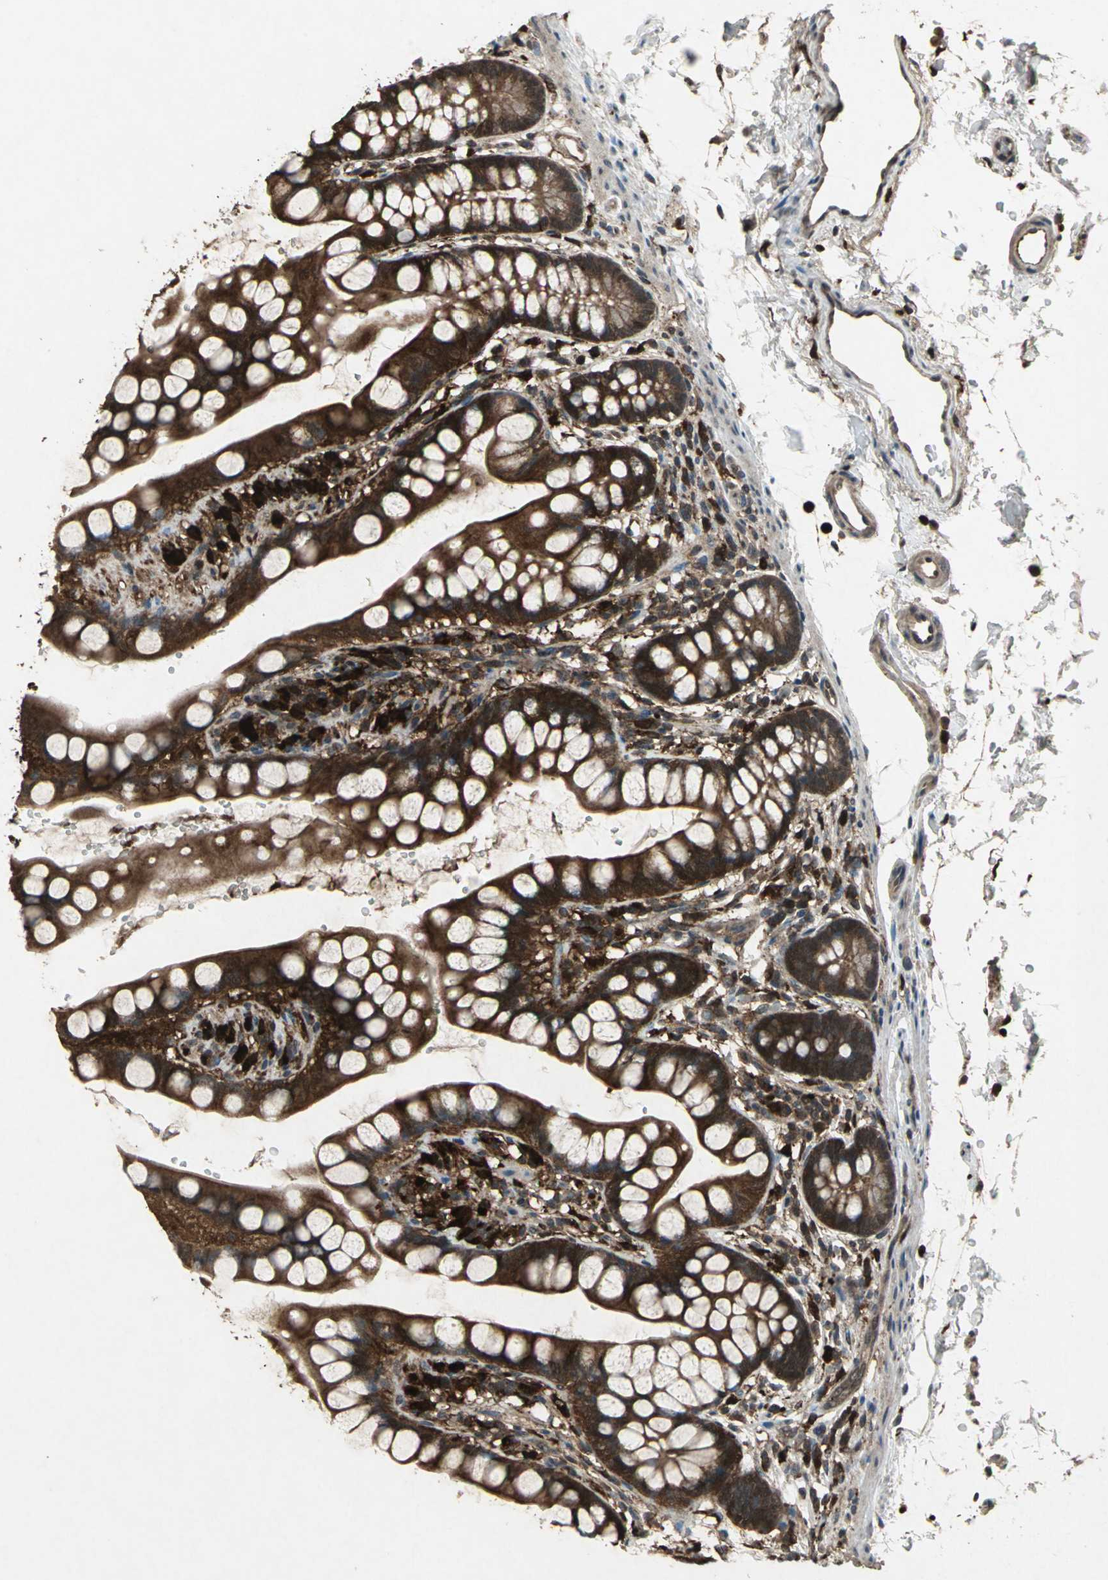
{"staining": {"intensity": "strong", "quantity": ">75%", "location": "cytoplasmic/membranous"}, "tissue": "small intestine", "cell_type": "Glandular cells", "image_type": "normal", "snomed": [{"axis": "morphology", "description": "Normal tissue, NOS"}, {"axis": "topography", "description": "Small intestine"}], "caption": "The immunohistochemical stain shows strong cytoplasmic/membranous positivity in glandular cells of unremarkable small intestine.", "gene": "PYCARD", "patient": {"sex": "female", "age": 58}}